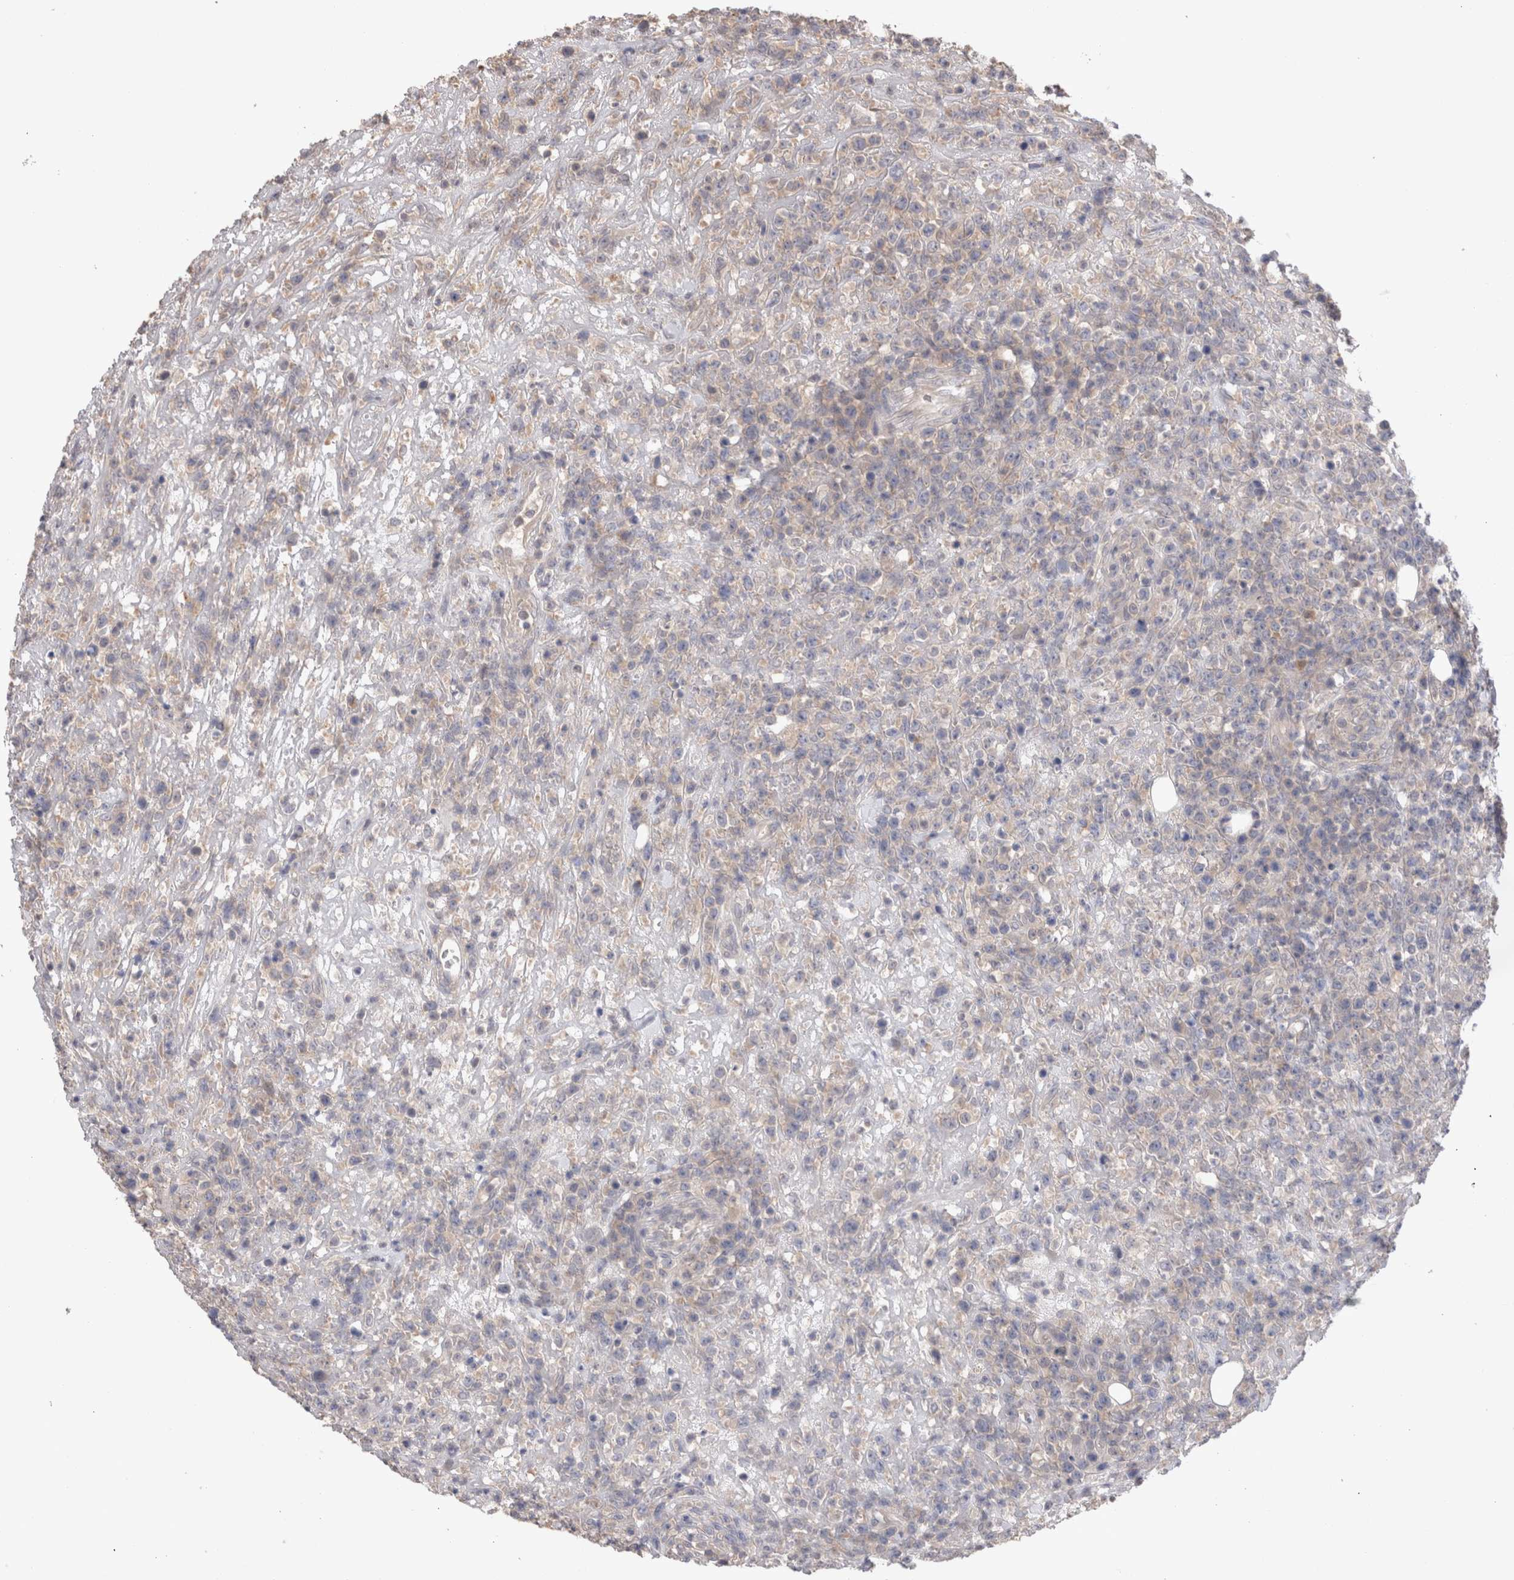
{"staining": {"intensity": "negative", "quantity": "none", "location": "none"}, "tissue": "lymphoma", "cell_type": "Tumor cells", "image_type": "cancer", "snomed": [{"axis": "morphology", "description": "Malignant lymphoma, non-Hodgkin's type, High grade"}, {"axis": "topography", "description": "Colon"}], "caption": "IHC of human malignant lymphoma, non-Hodgkin's type (high-grade) shows no staining in tumor cells.", "gene": "OTOR", "patient": {"sex": "female", "age": 53}}